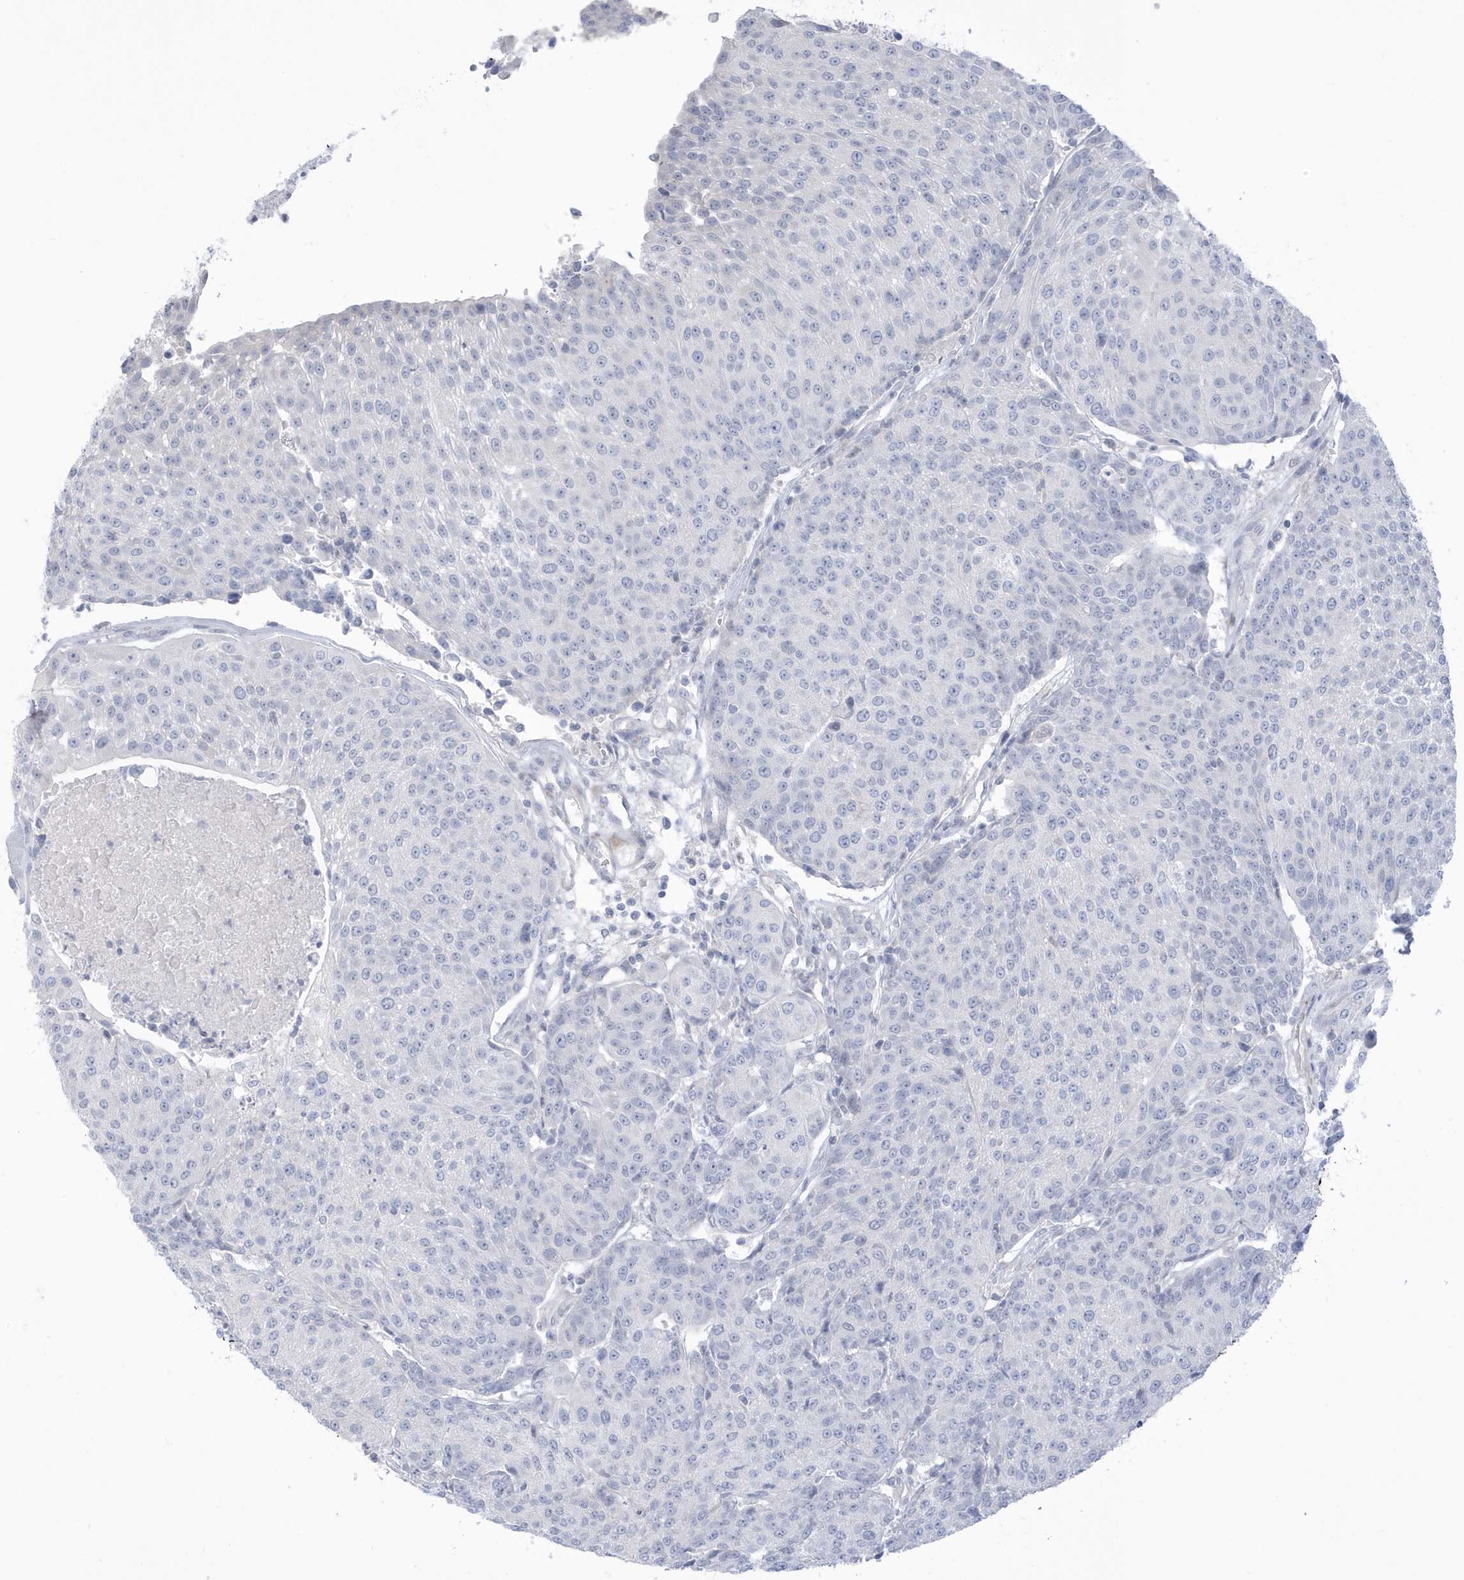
{"staining": {"intensity": "negative", "quantity": "none", "location": "none"}, "tissue": "urothelial cancer", "cell_type": "Tumor cells", "image_type": "cancer", "snomed": [{"axis": "morphology", "description": "Urothelial carcinoma, High grade"}, {"axis": "topography", "description": "Urinary bladder"}], "caption": "Tumor cells are negative for protein expression in human urothelial carcinoma (high-grade). (Immunohistochemistry (ihc), brightfield microscopy, high magnification).", "gene": "PERM1", "patient": {"sex": "female", "age": 85}}